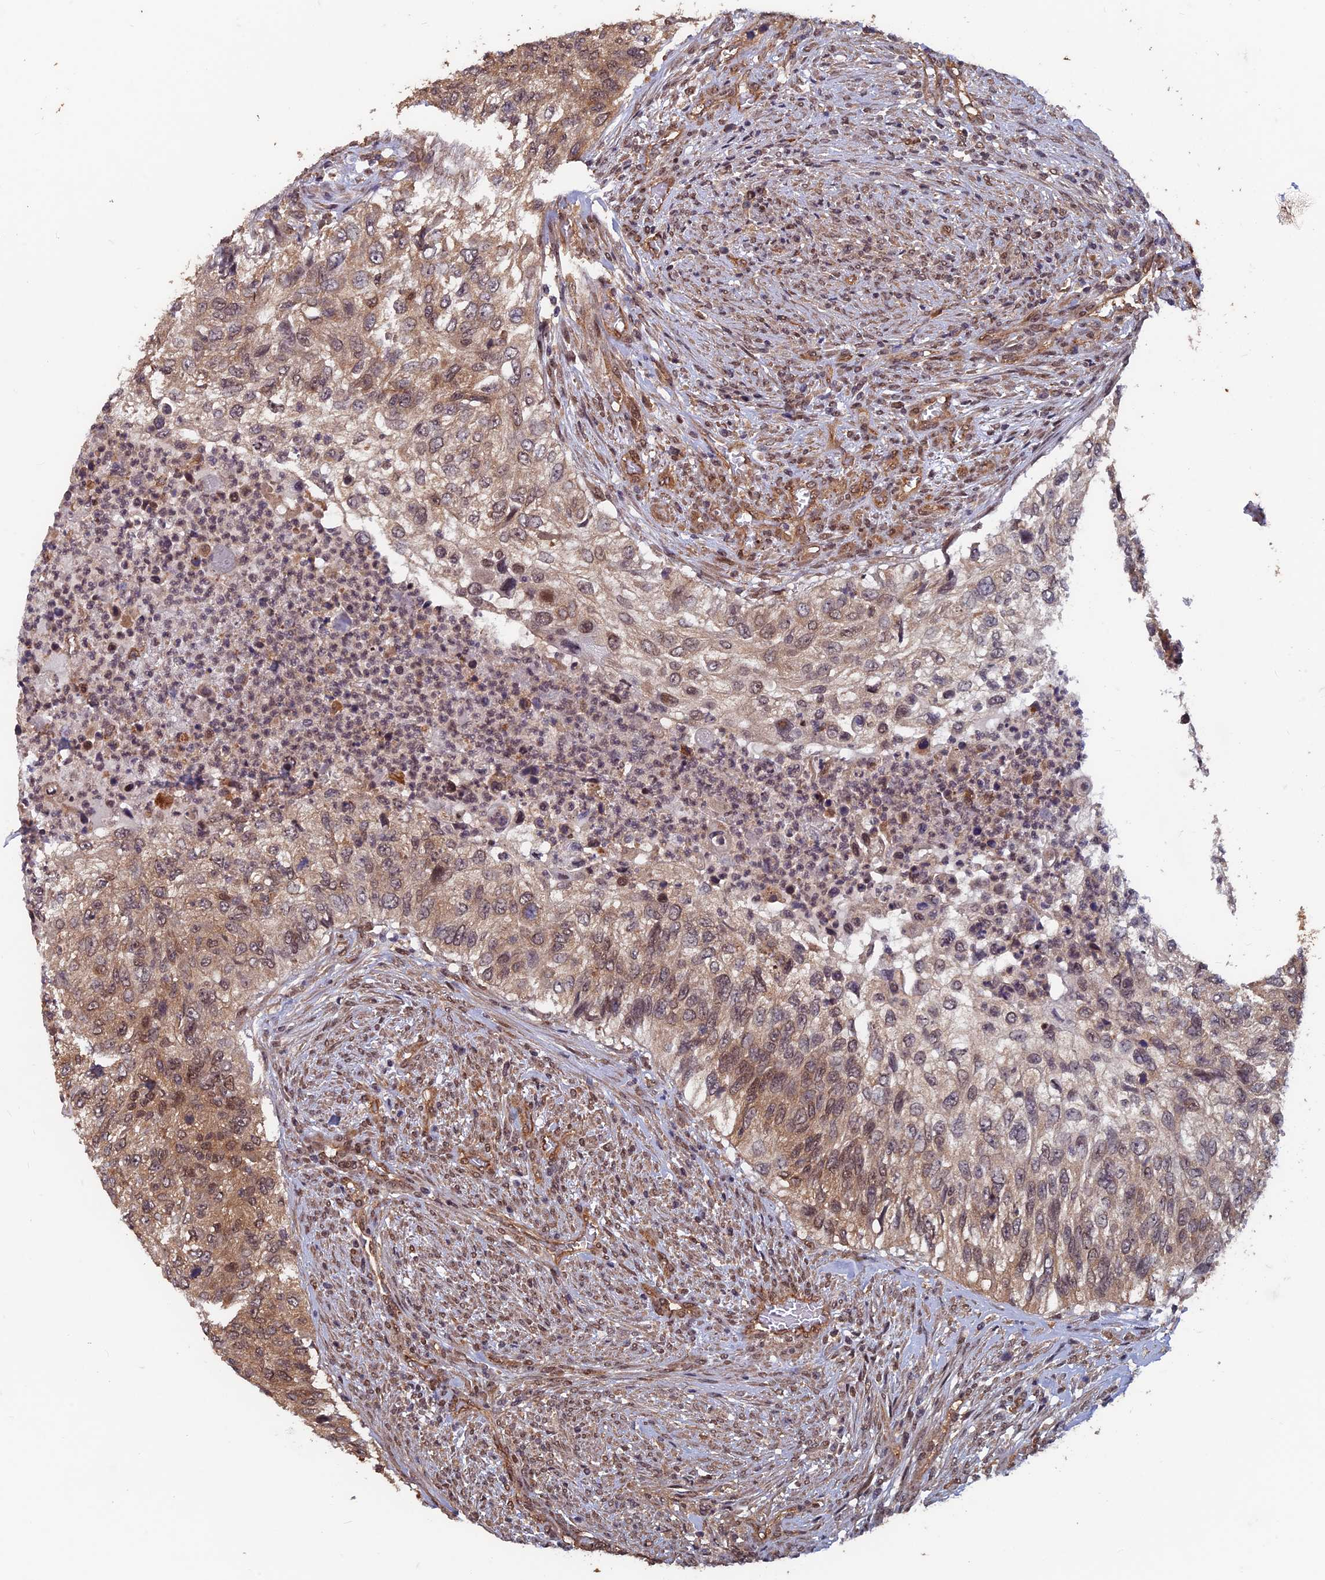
{"staining": {"intensity": "moderate", "quantity": "25%-75%", "location": "cytoplasmic/membranous,nuclear"}, "tissue": "urothelial cancer", "cell_type": "Tumor cells", "image_type": "cancer", "snomed": [{"axis": "morphology", "description": "Urothelial carcinoma, High grade"}, {"axis": "topography", "description": "Urinary bladder"}], "caption": "Protein staining of urothelial cancer tissue reveals moderate cytoplasmic/membranous and nuclear expression in approximately 25%-75% of tumor cells.", "gene": "FAM53C", "patient": {"sex": "female", "age": 60}}